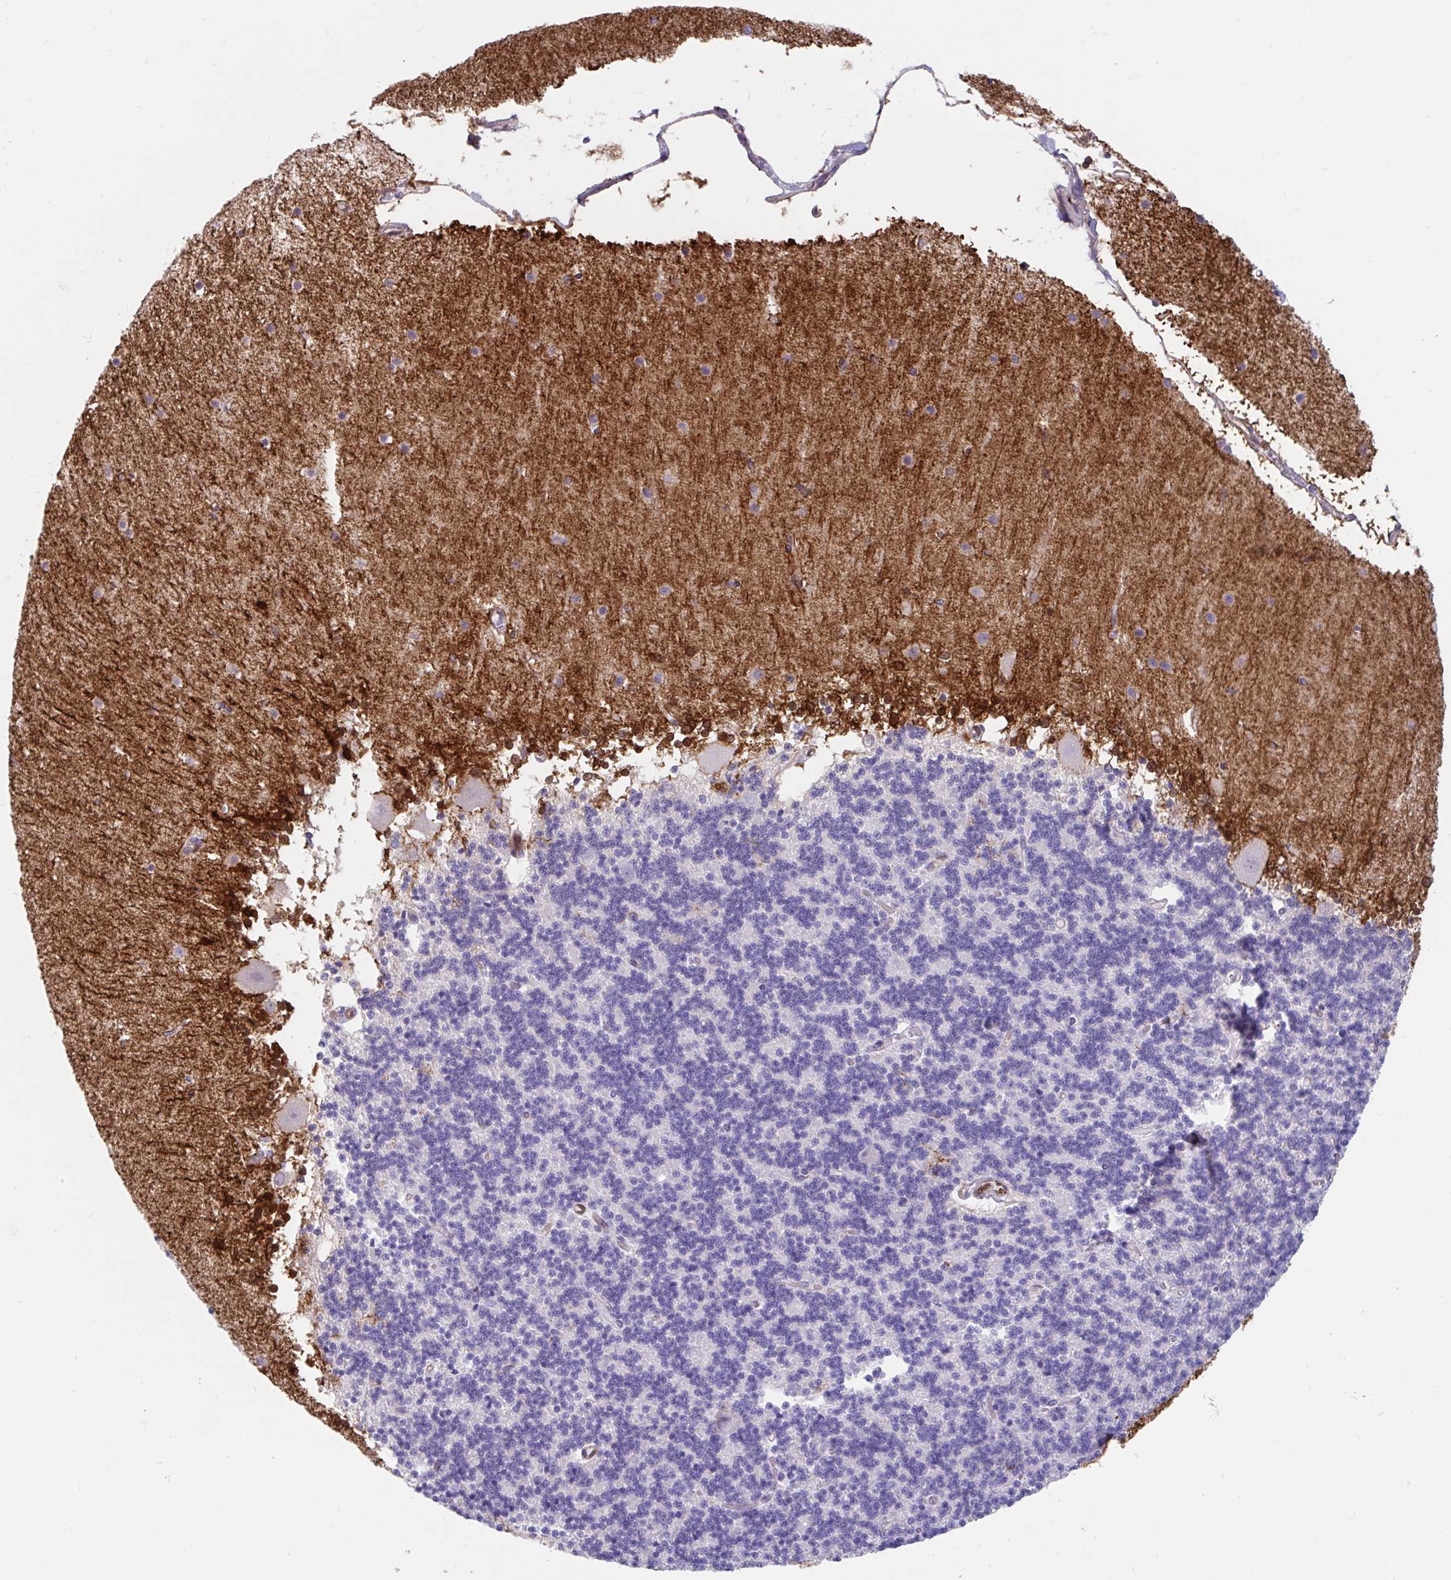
{"staining": {"intensity": "negative", "quantity": "none", "location": "none"}, "tissue": "cerebellum", "cell_type": "Cells in granular layer", "image_type": "normal", "snomed": [{"axis": "morphology", "description": "Normal tissue, NOS"}, {"axis": "topography", "description": "Cerebellum"}], "caption": "This photomicrograph is of benign cerebellum stained with IHC to label a protein in brown with the nuclei are counter-stained blue. There is no staining in cells in granular layer.", "gene": "FAM107A", "patient": {"sex": "female", "age": 54}}